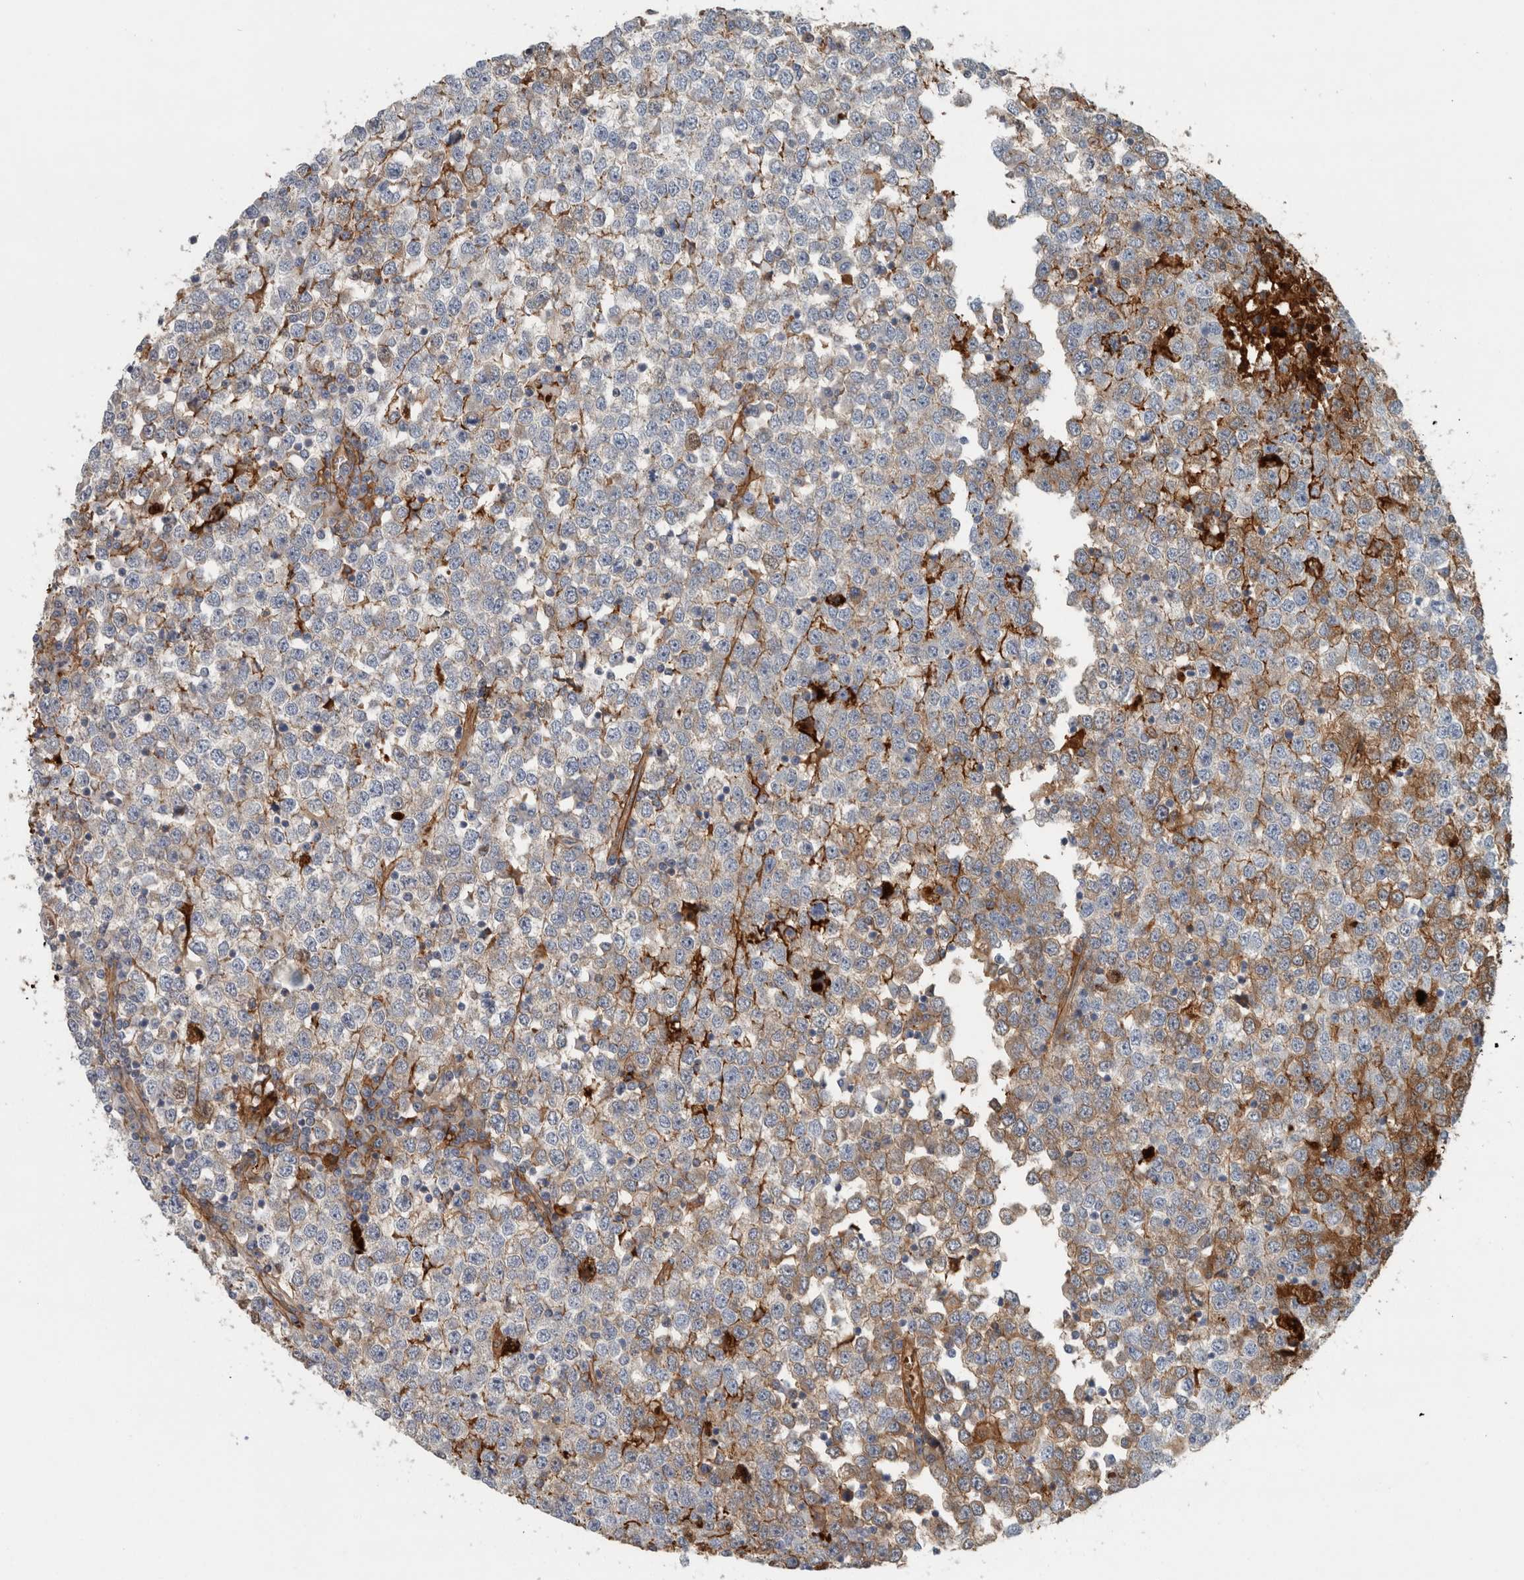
{"staining": {"intensity": "moderate", "quantity": "<25%", "location": "cytoplasmic/membranous"}, "tissue": "testis cancer", "cell_type": "Tumor cells", "image_type": "cancer", "snomed": [{"axis": "morphology", "description": "Seminoma, NOS"}, {"axis": "topography", "description": "Testis"}], "caption": "Protein expression analysis of testis cancer (seminoma) reveals moderate cytoplasmic/membranous expression in approximately <25% of tumor cells.", "gene": "FN1", "patient": {"sex": "male", "age": 65}}